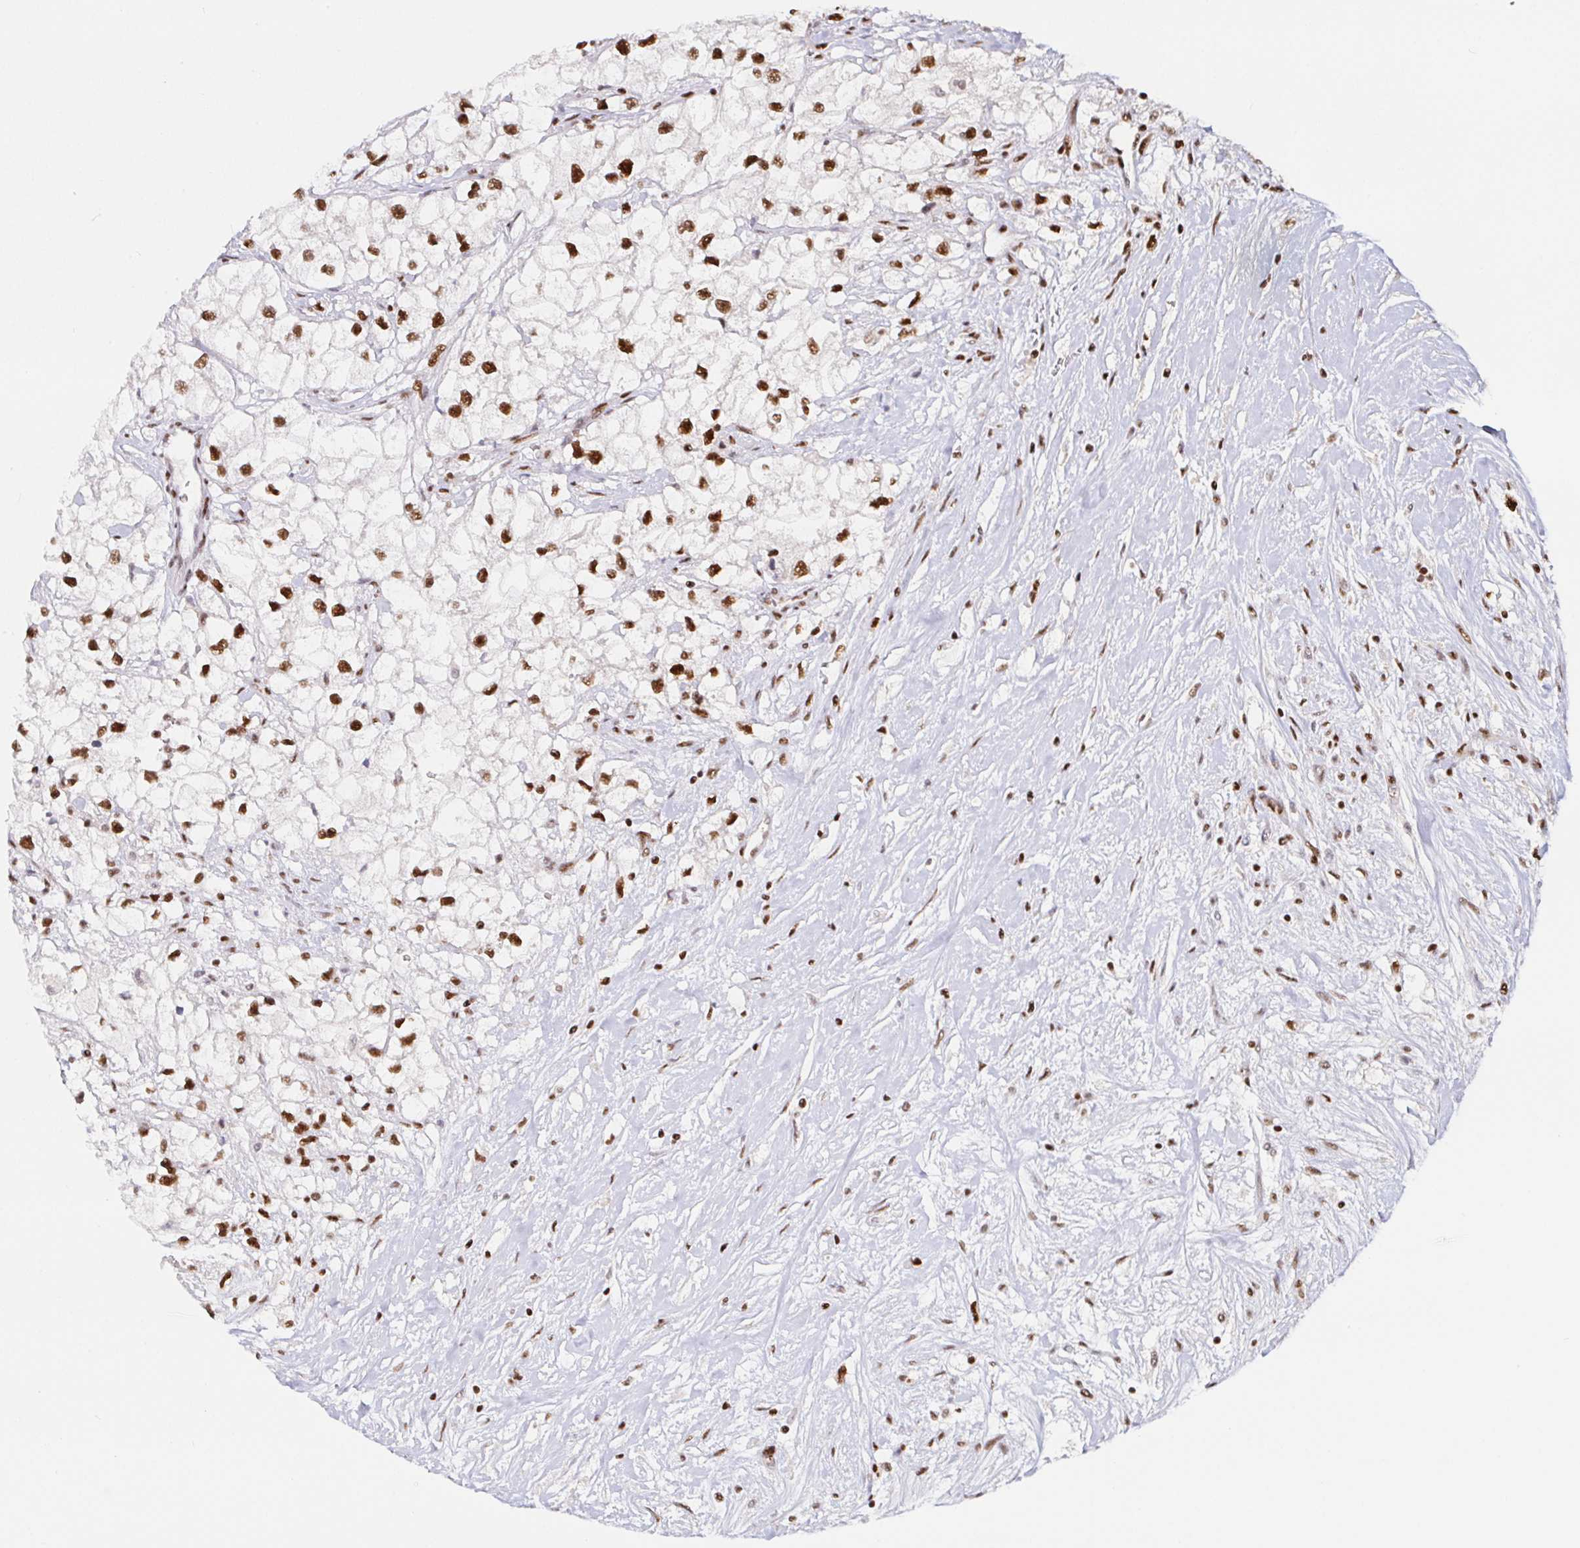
{"staining": {"intensity": "strong", "quantity": ">75%", "location": "nuclear"}, "tissue": "renal cancer", "cell_type": "Tumor cells", "image_type": "cancer", "snomed": [{"axis": "morphology", "description": "Adenocarcinoma, NOS"}, {"axis": "topography", "description": "Kidney"}], "caption": "Adenocarcinoma (renal) stained with a brown dye shows strong nuclear positive expression in about >75% of tumor cells.", "gene": "SP3", "patient": {"sex": "male", "age": 59}}